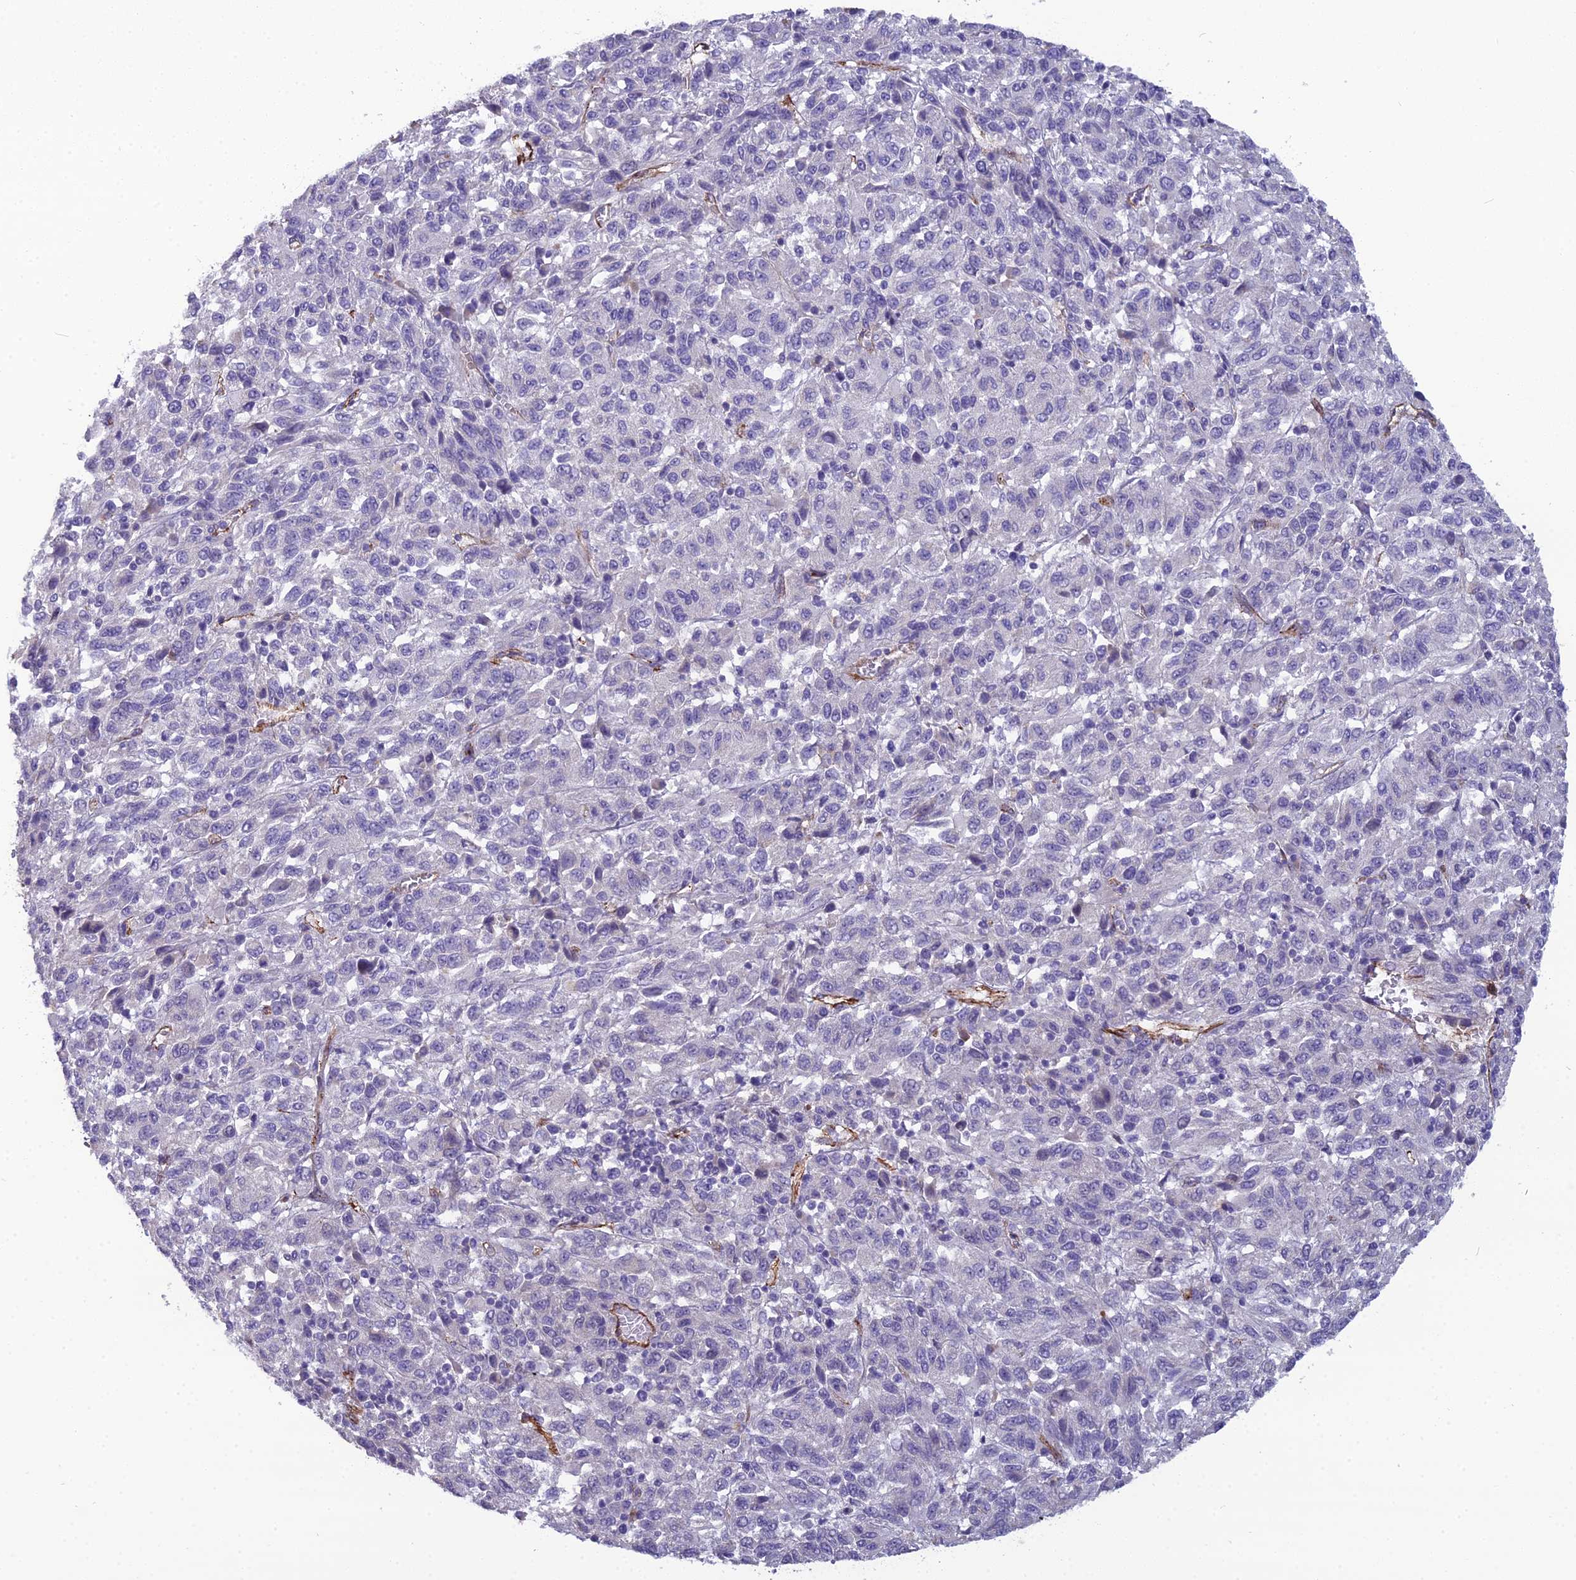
{"staining": {"intensity": "negative", "quantity": "none", "location": "none"}, "tissue": "melanoma", "cell_type": "Tumor cells", "image_type": "cancer", "snomed": [{"axis": "morphology", "description": "Malignant melanoma, Metastatic site"}, {"axis": "topography", "description": "Lung"}], "caption": "Protein analysis of malignant melanoma (metastatic site) shows no significant positivity in tumor cells.", "gene": "CFAP47", "patient": {"sex": "male", "age": 64}}